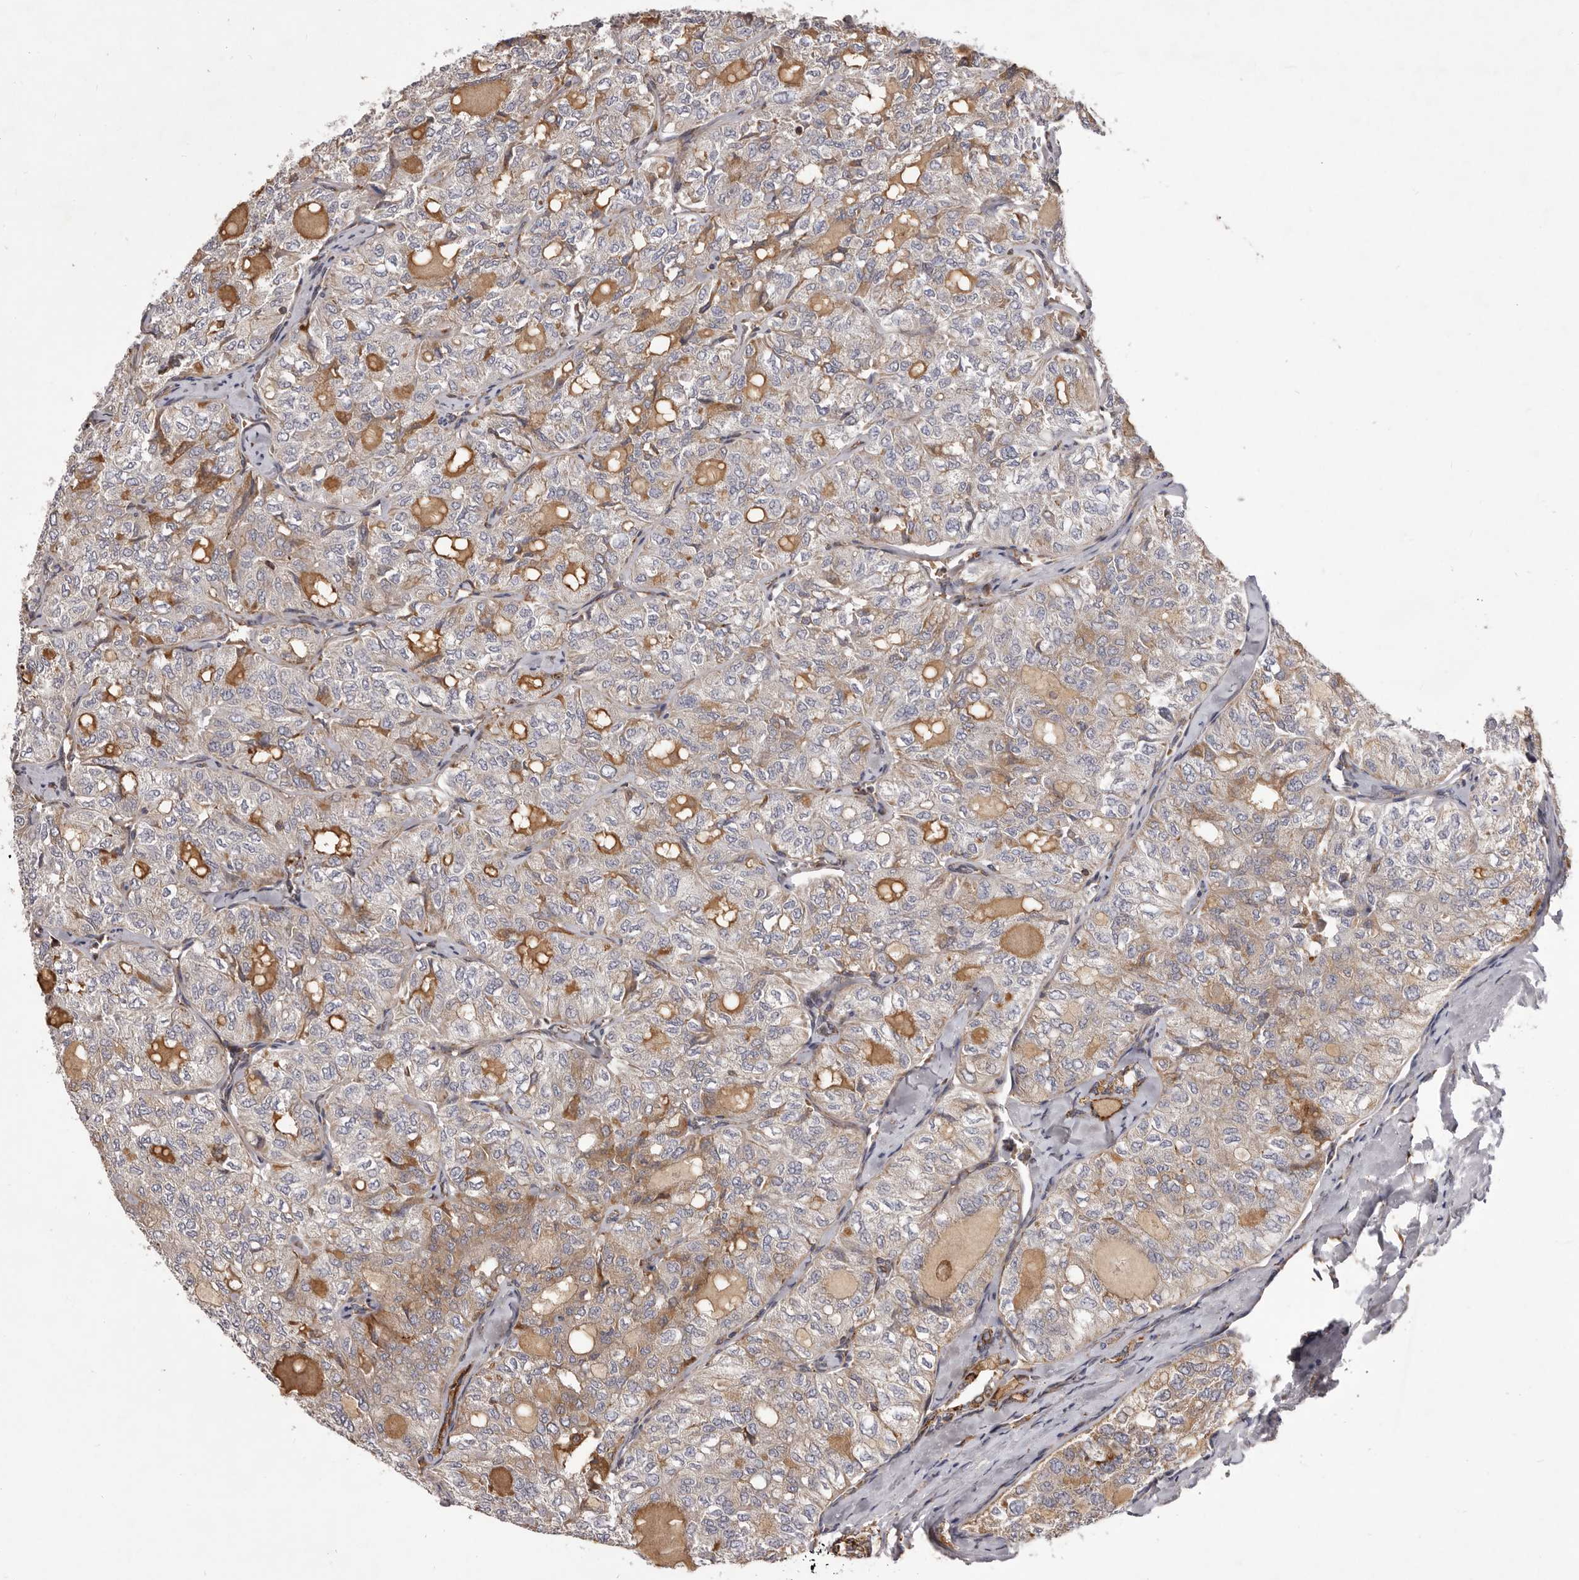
{"staining": {"intensity": "weak", "quantity": "<25%", "location": "cytoplasmic/membranous"}, "tissue": "thyroid cancer", "cell_type": "Tumor cells", "image_type": "cancer", "snomed": [{"axis": "morphology", "description": "Follicular adenoma carcinoma, NOS"}, {"axis": "topography", "description": "Thyroid gland"}], "caption": "A high-resolution micrograph shows immunohistochemistry (IHC) staining of thyroid cancer, which displays no significant expression in tumor cells.", "gene": "ALPK1", "patient": {"sex": "male", "age": 75}}